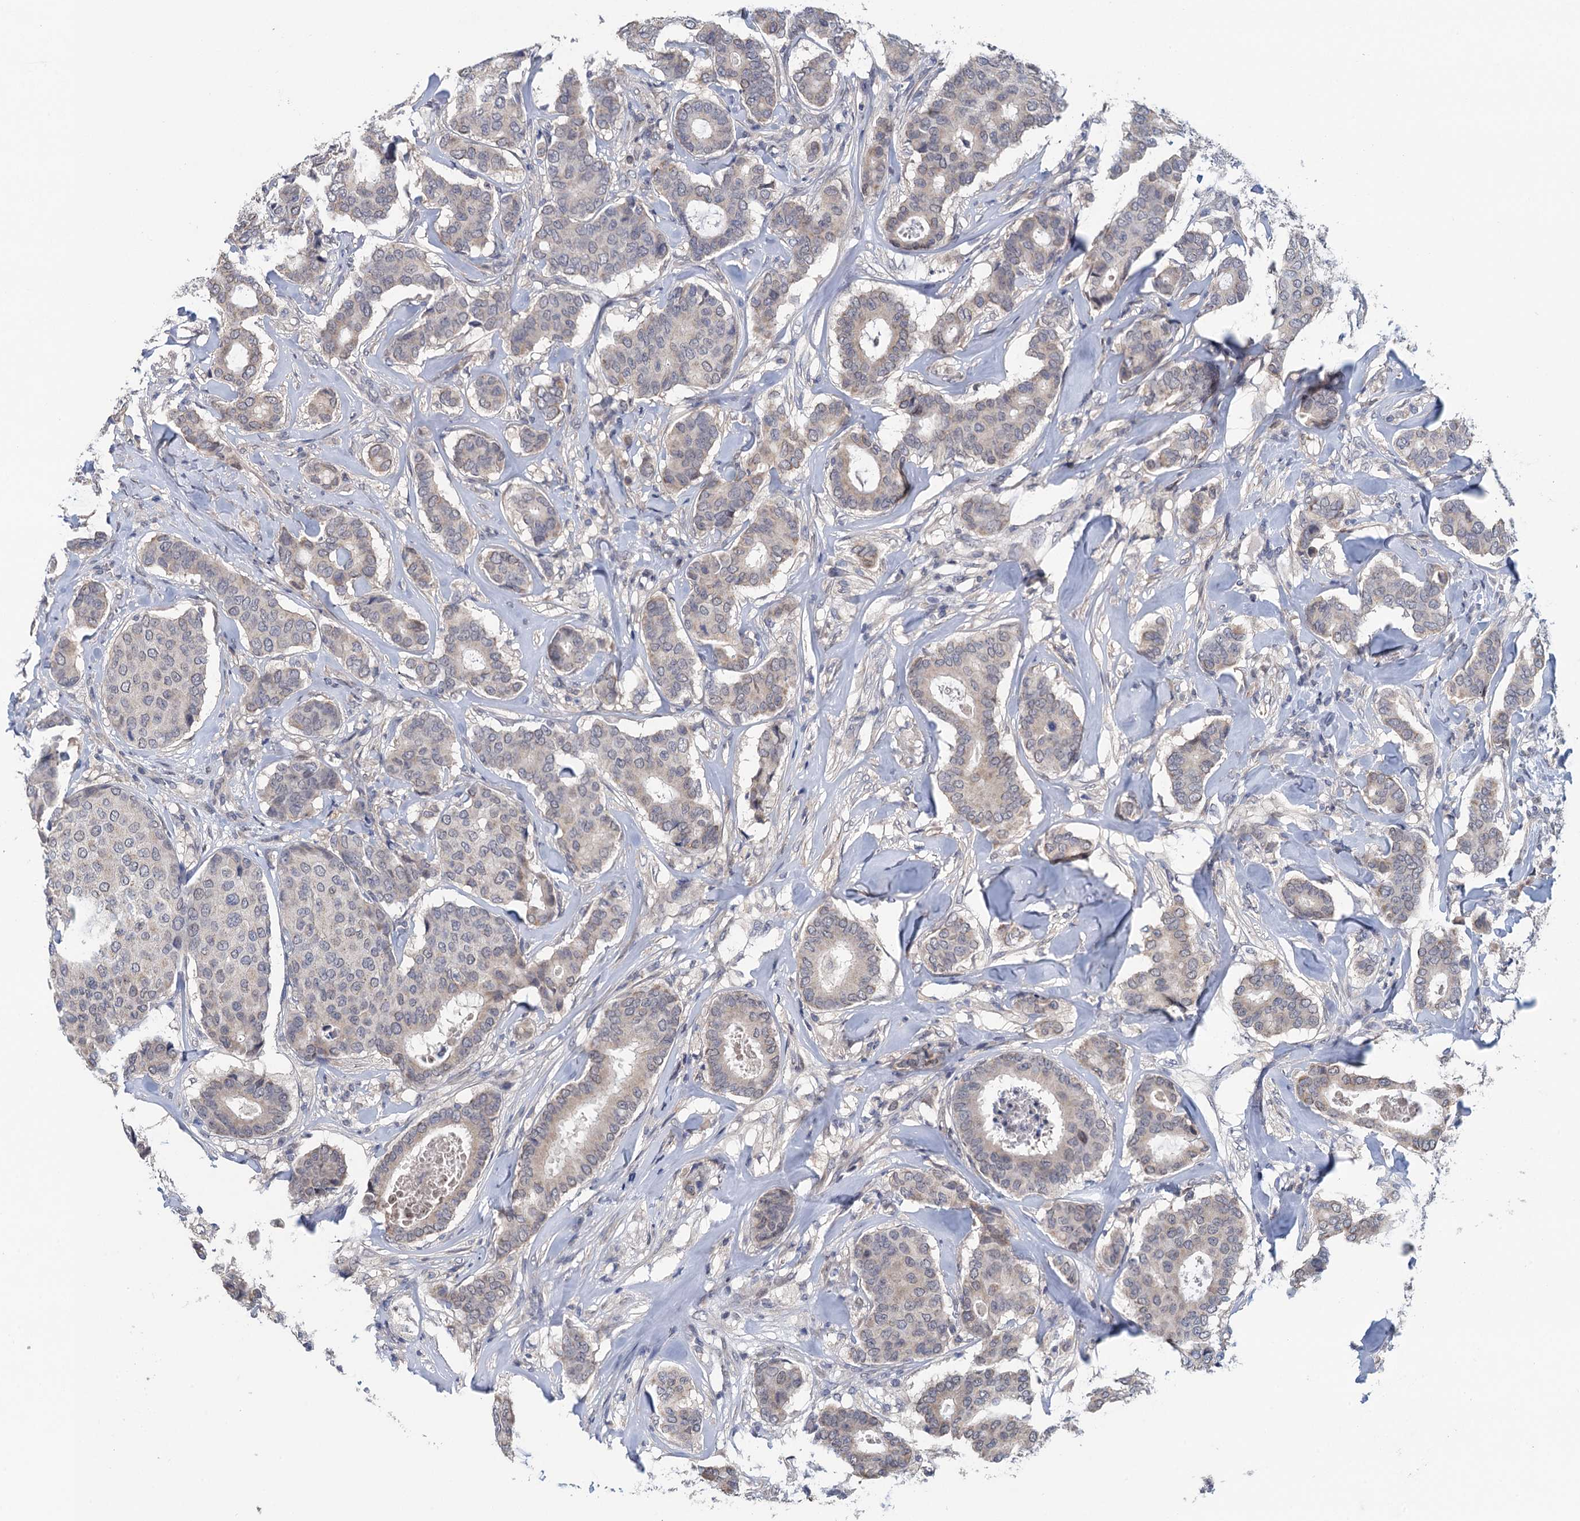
{"staining": {"intensity": "negative", "quantity": "none", "location": "none"}, "tissue": "breast cancer", "cell_type": "Tumor cells", "image_type": "cancer", "snomed": [{"axis": "morphology", "description": "Duct carcinoma"}, {"axis": "topography", "description": "Breast"}], "caption": "Tumor cells show no significant staining in breast invasive ductal carcinoma.", "gene": "MDM1", "patient": {"sex": "female", "age": 75}}